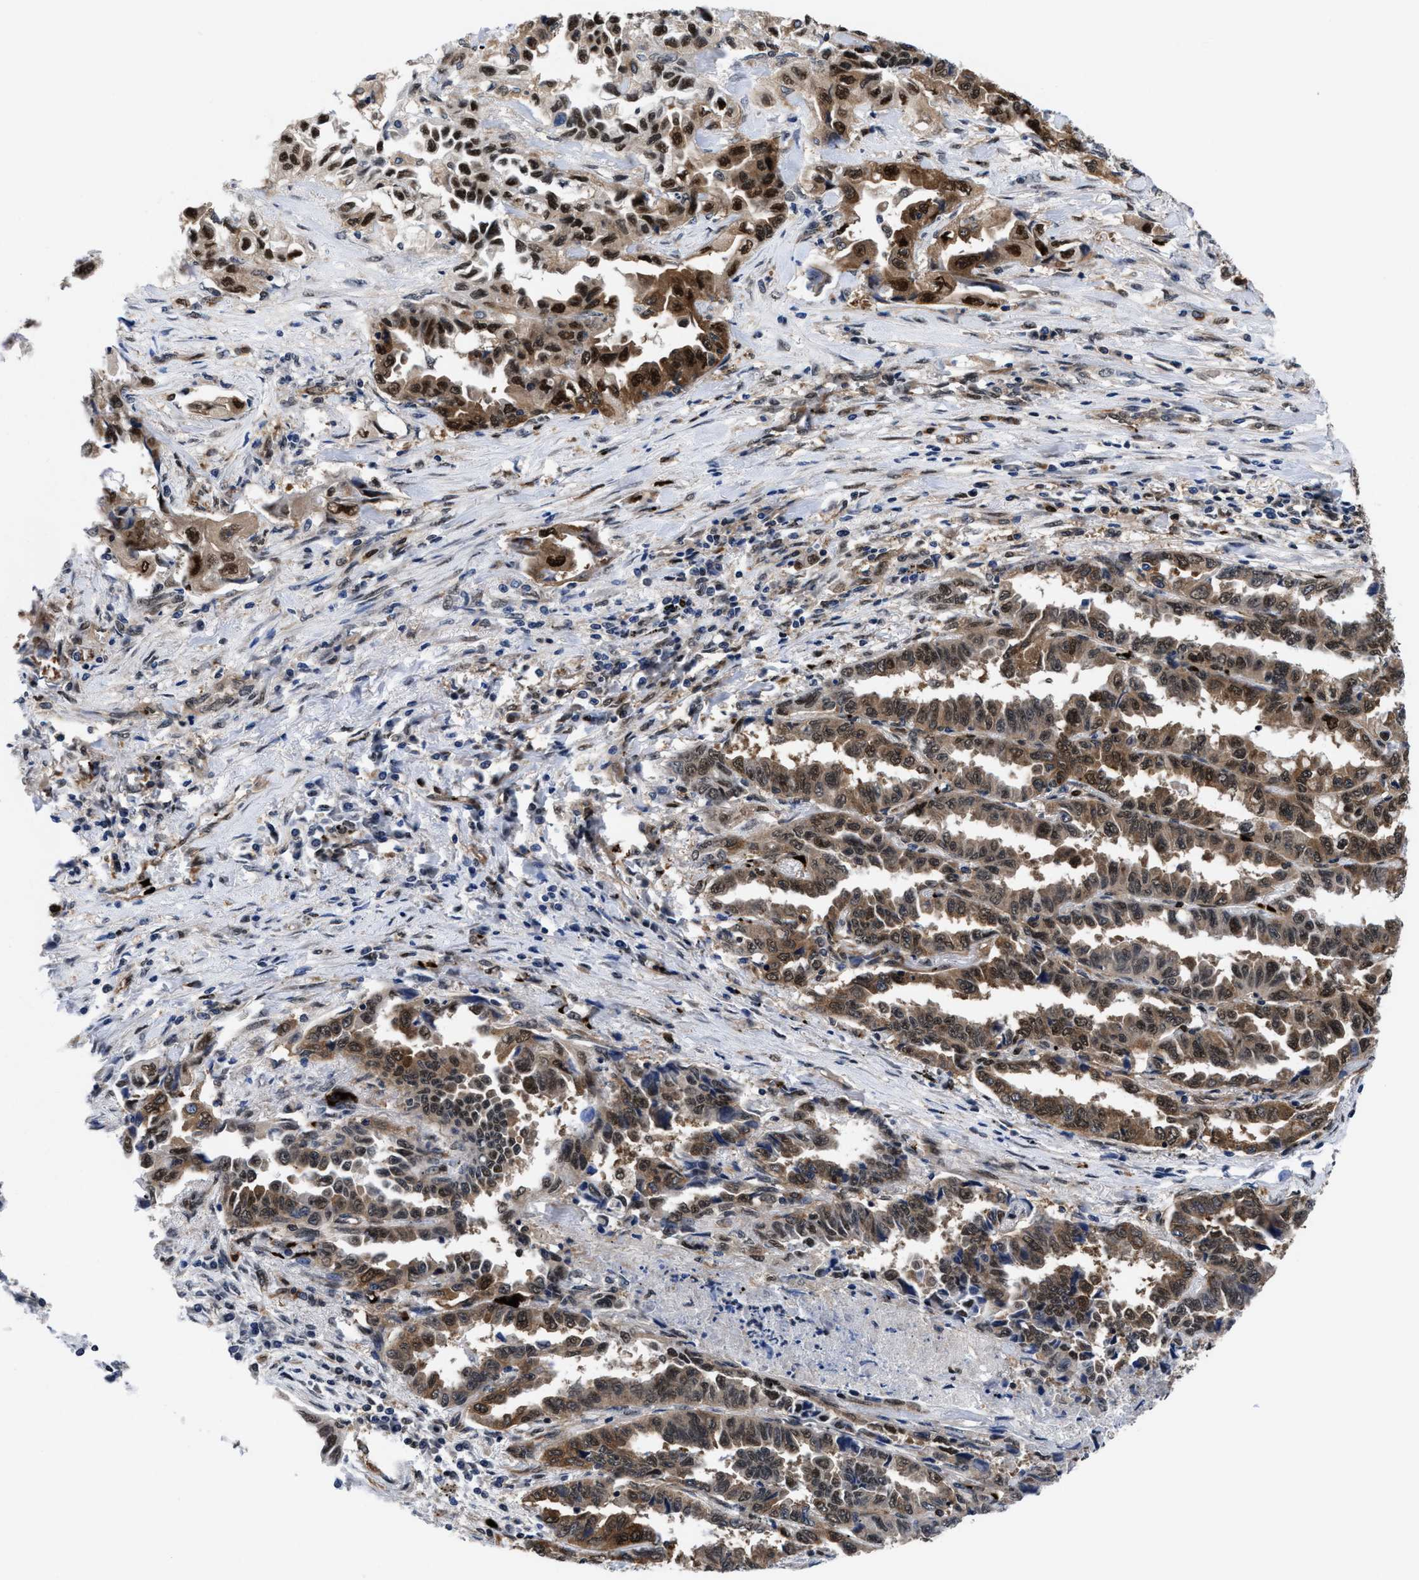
{"staining": {"intensity": "strong", "quantity": ">75%", "location": "cytoplasmic/membranous,nuclear"}, "tissue": "lung cancer", "cell_type": "Tumor cells", "image_type": "cancer", "snomed": [{"axis": "morphology", "description": "Adenocarcinoma, NOS"}, {"axis": "topography", "description": "Lung"}], "caption": "Lung cancer was stained to show a protein in brown. There is high levels of strong cytoplasmic/membranous and nuclear expression in approximately >75% of tumor cells.", "gene": "ACLY", "patient": {"sex": "female", "age": 51}}